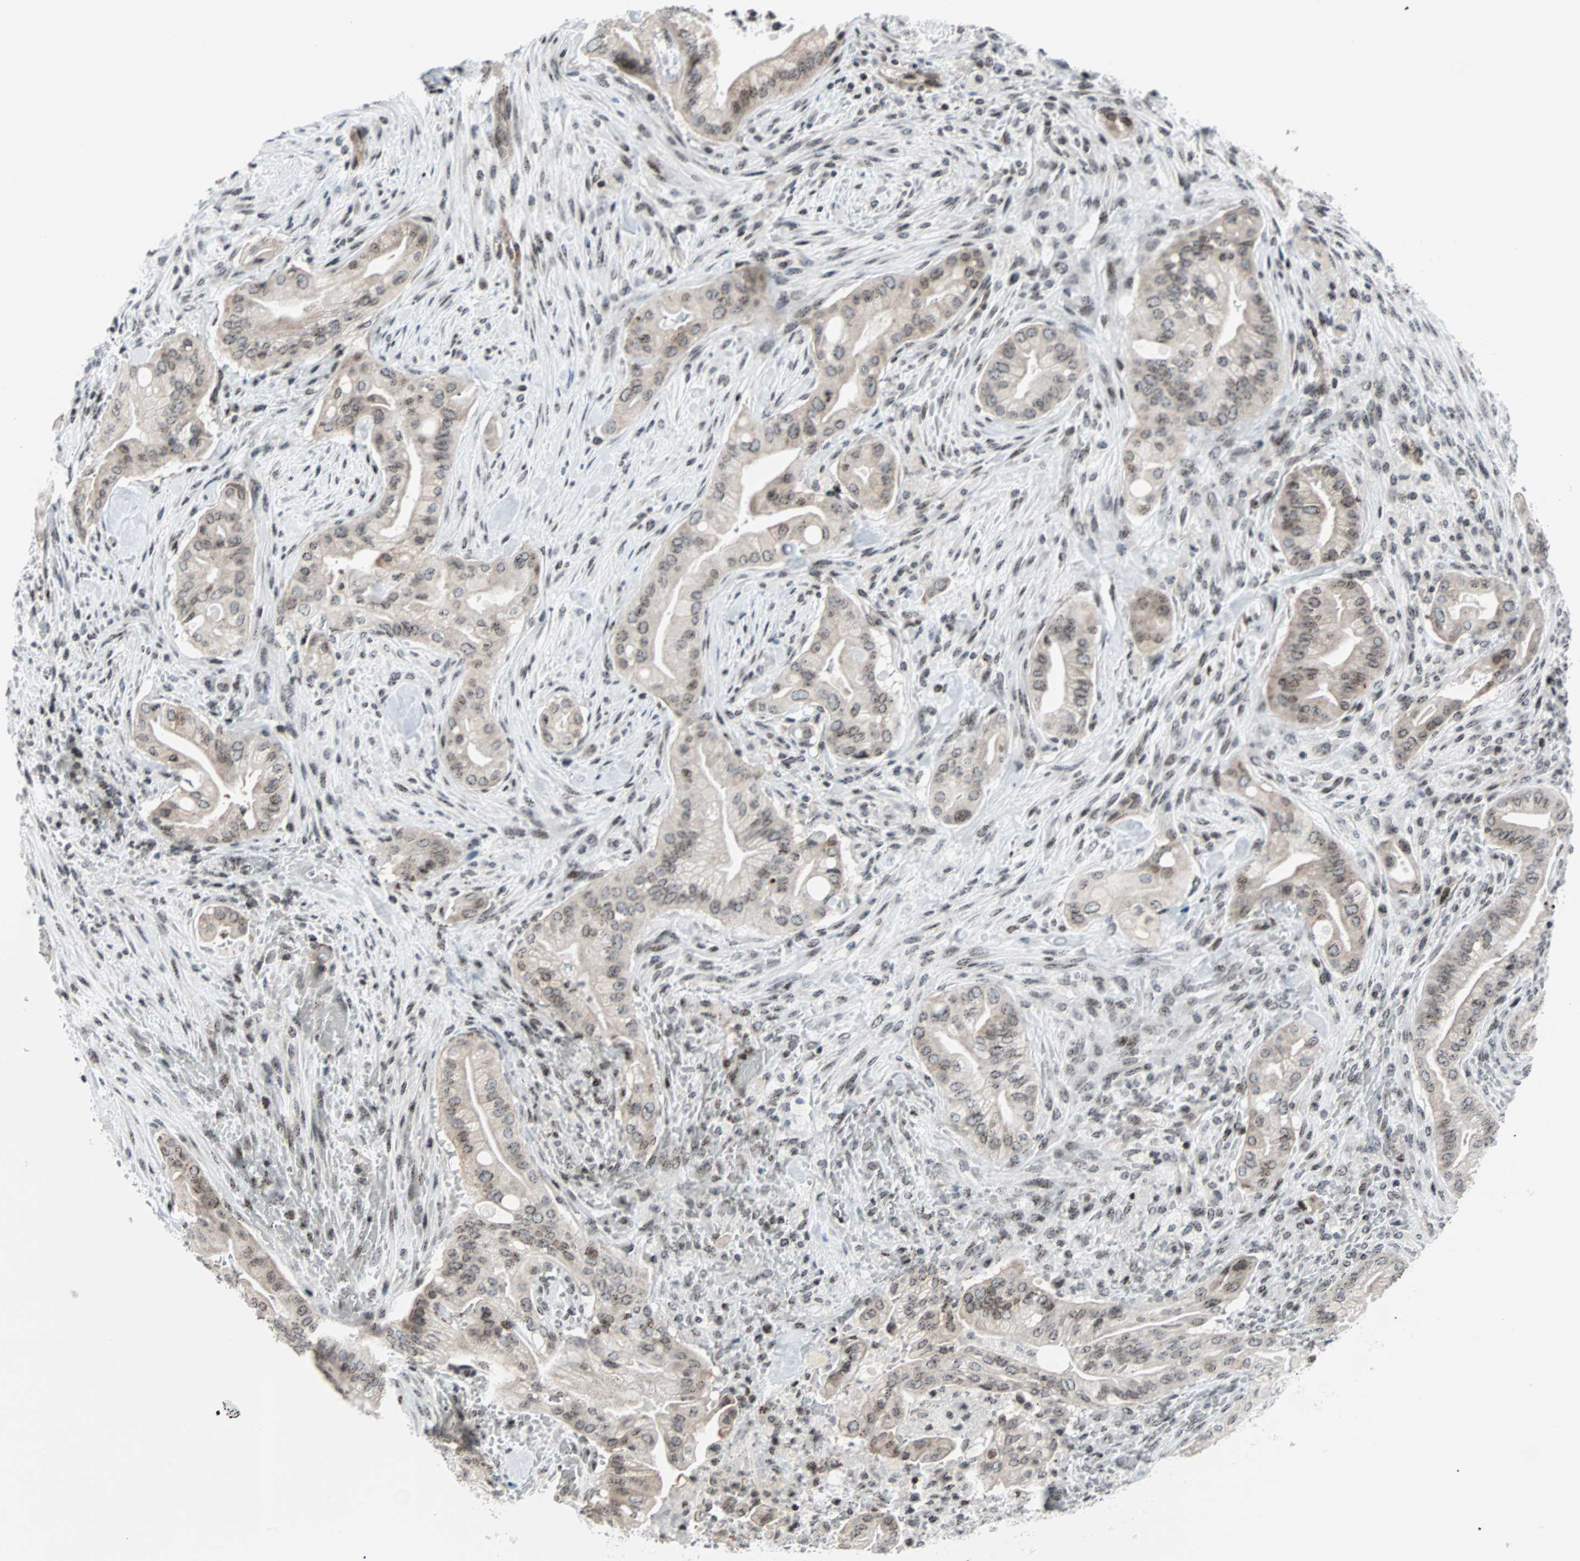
{"staining": {"intensity": "weak", "quantity": ">75%", "location": "nuclear"}, "tissue": "liver cancer", "cell_type": "Tumor cells", "image_type": "cancer", "snomed": [{"axis": "morphology", "description": "Cholangiocarcinoma"}, {"axis": "topography", "description": "Liver"}], "caption": "A low amount of weak nuclear expression is seen in about >75% of tumor cells in cholangiocarcinoma (liver) tissue.", "gene": "CENPA", "patient": {"sex": "female", "age": 68}}